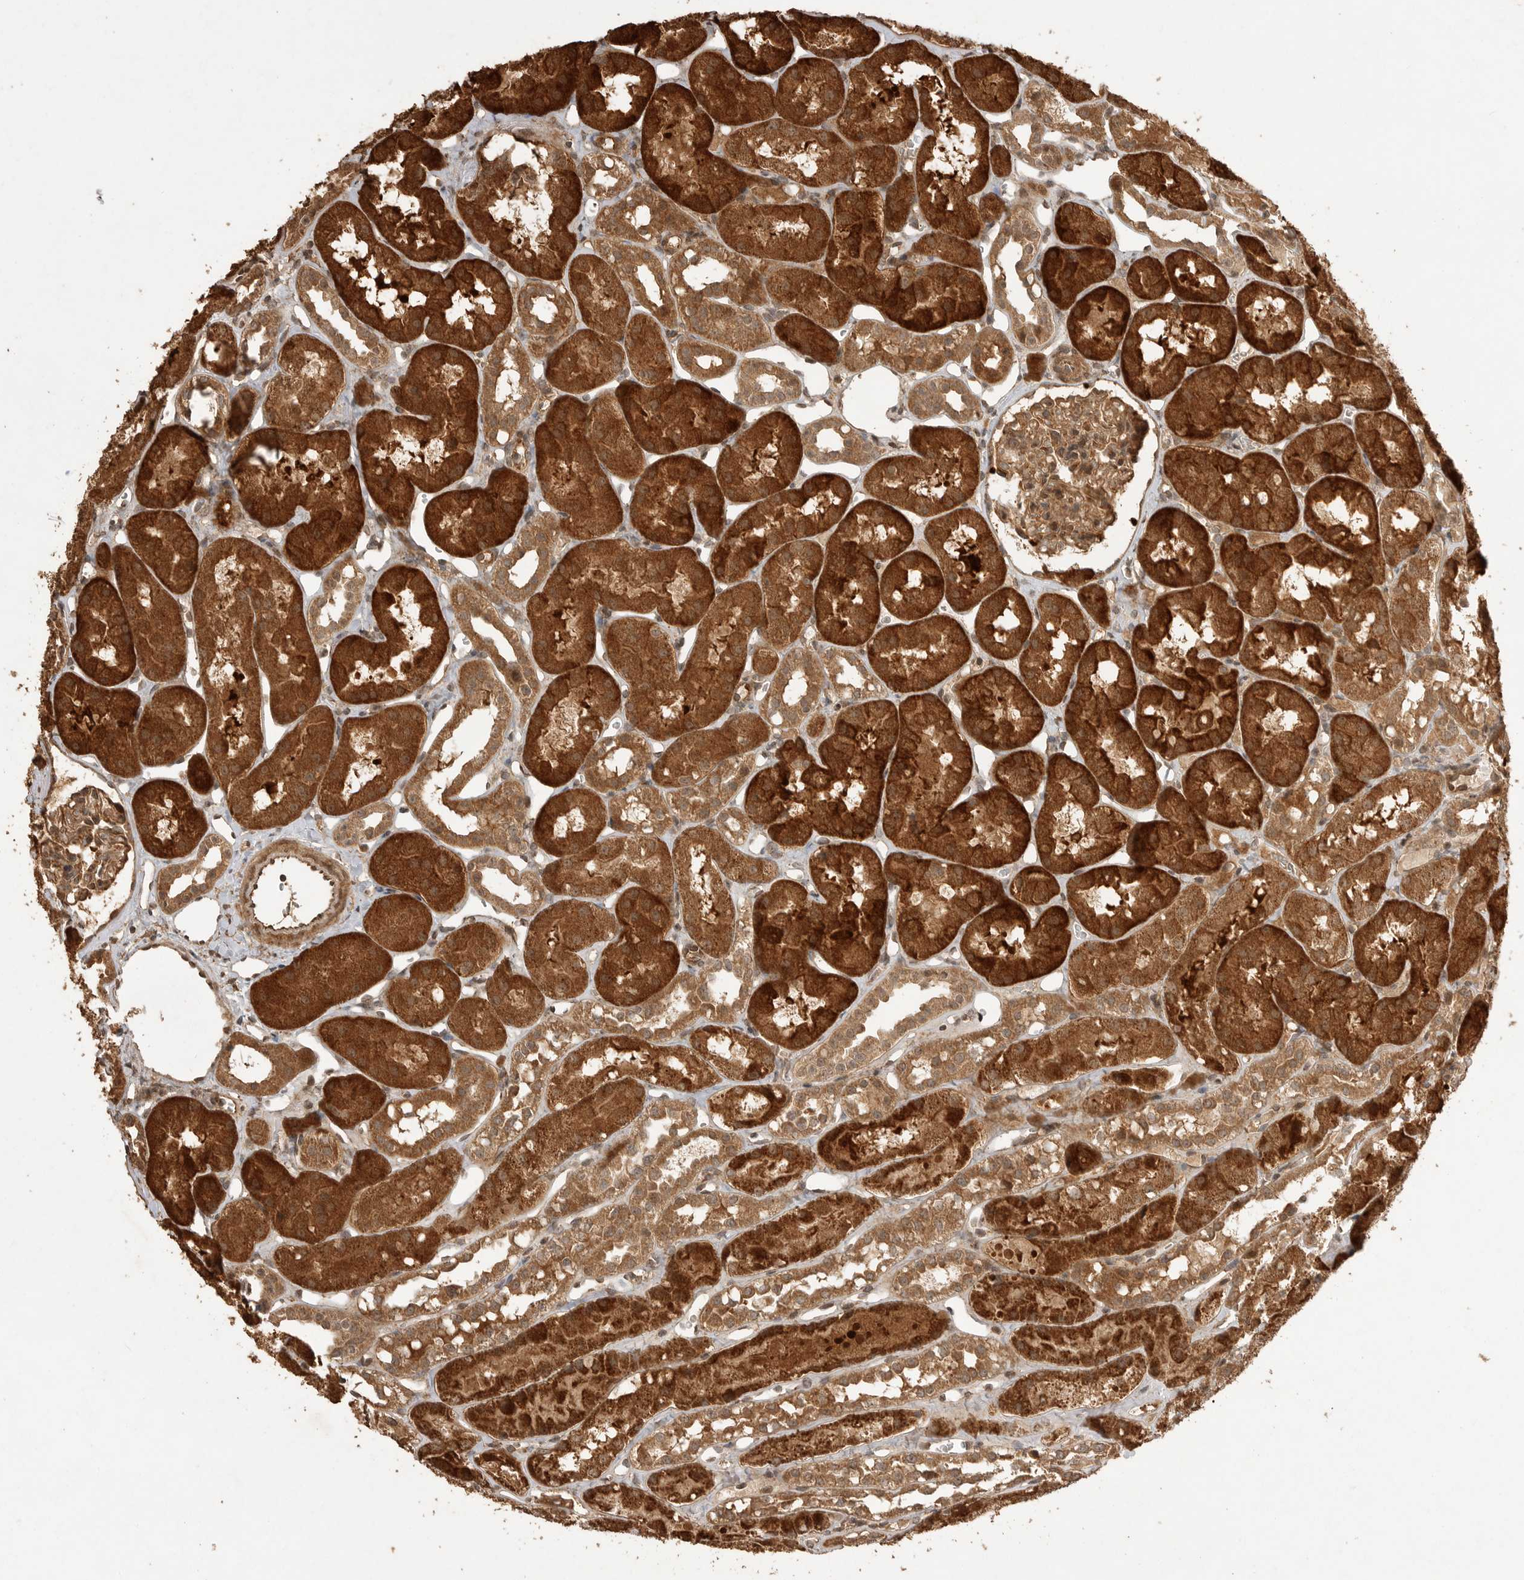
{"staining": {"intensity": "moderate", "quantity": ">75%", "location": "cytoplasmic/membranous"}, "tissue": "kidney", "cell_type": "Cells in glomeruli", "image_type": "normal", "snomed": [{"axis": "morphology", "description": "Normal tissue, NOS"}, {"axis": "topography", "description": "Kidney"}], "caption": "This is an image of immunohistochemistry staining of normal kidney, which shows moderate positivity in the cytoplasmic/membranous of cells in glomeruli.", "gene": "BOC", "patient": {"sex": "male", "age": 16}}